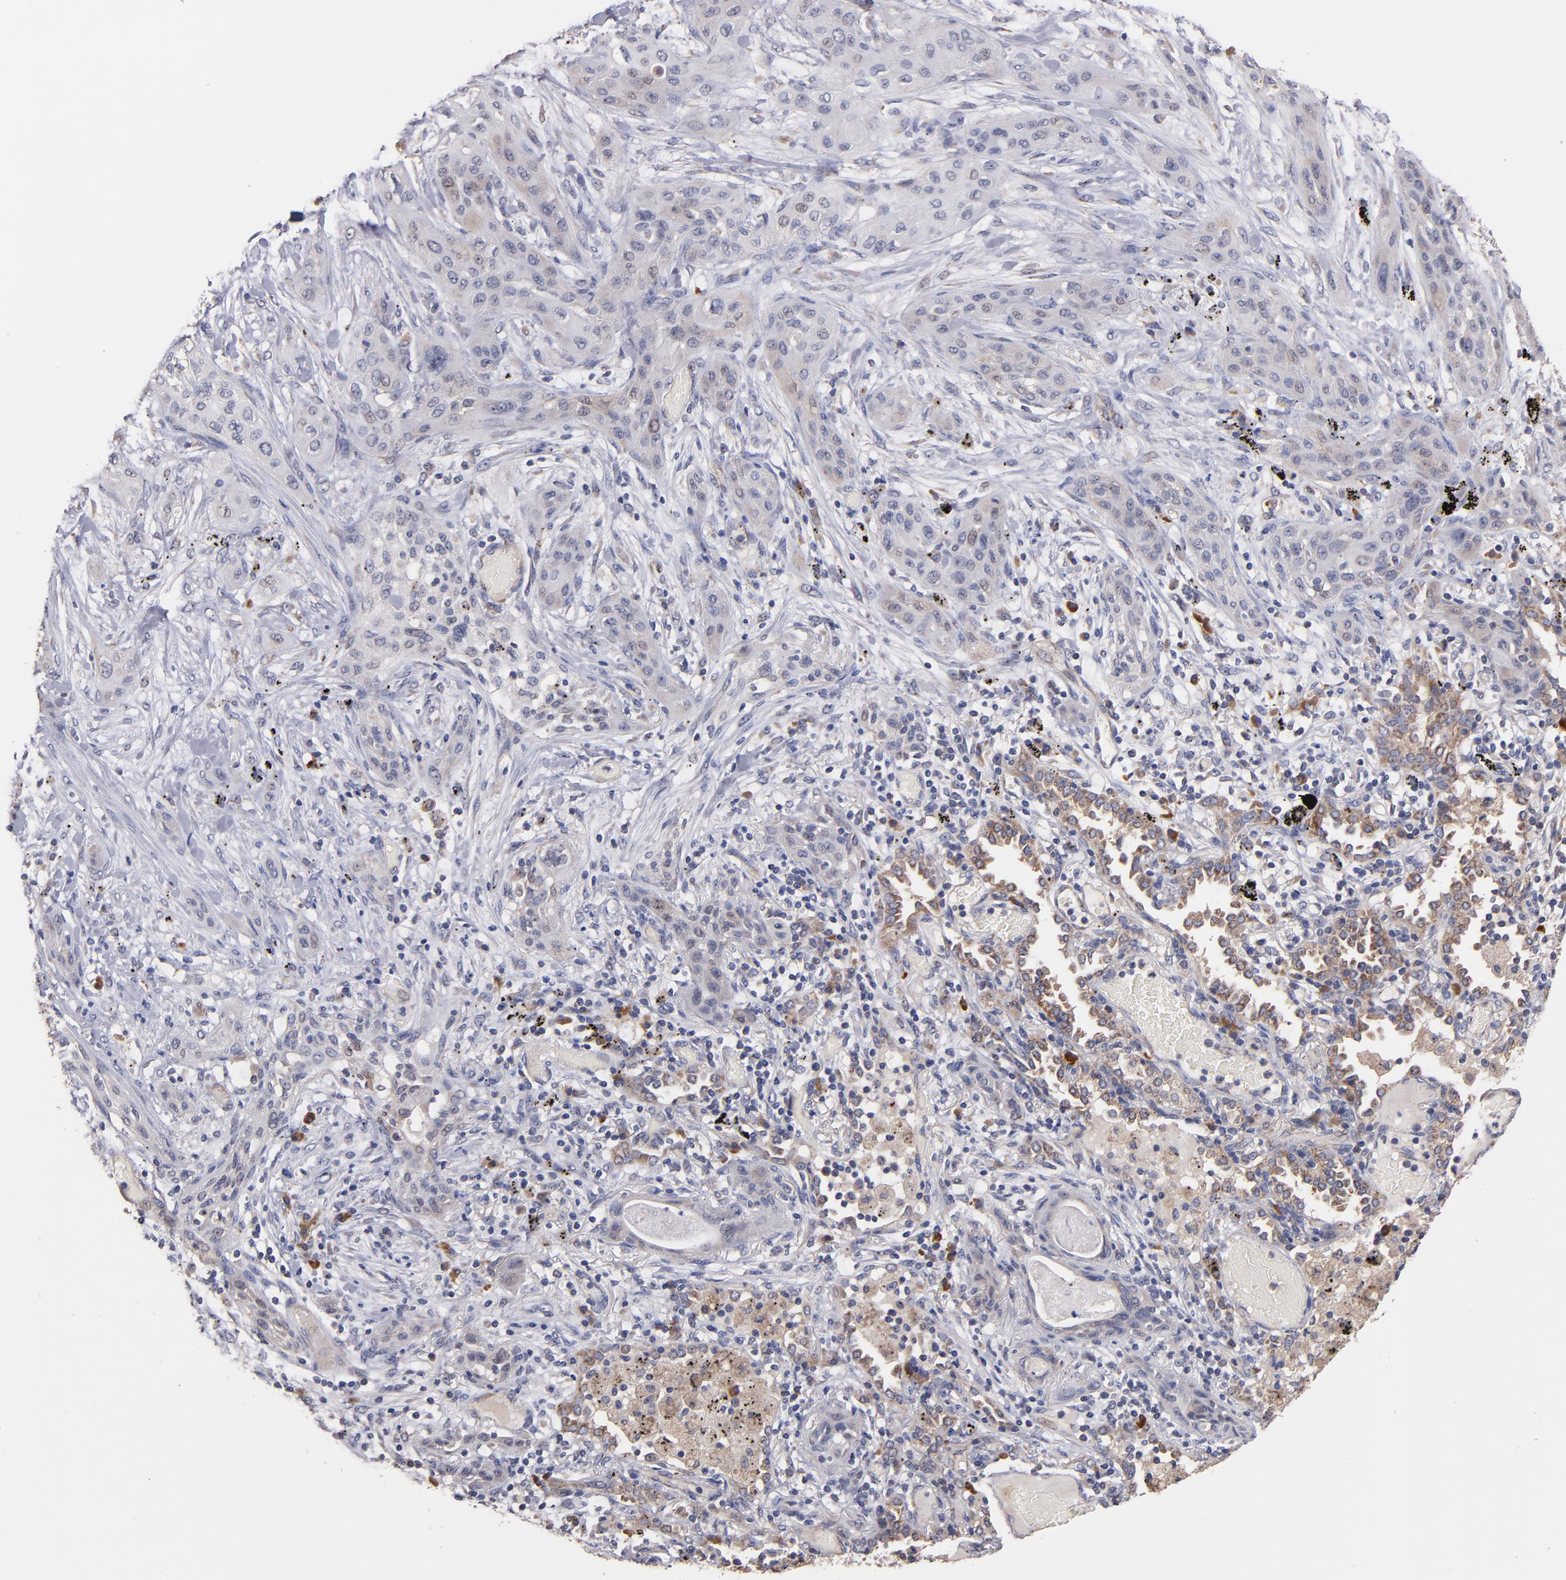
{"staining": {"intensity": "weak", "quantity": "25%-75%", "location": "cytoplasmic/membranous"}, "tissue": "lung cancer", "cell_type": "Tumor cells", "image_type": "cancer", "snomed": [{"axis": "morphology", "description": "Squamous cell carcinoma, NOS"}, {"axis": "topography", "description": "Lung"}], "caption": "Human lung cancer (squamous cell carcinoma) stained with a brown dye exhibits weak cytoplasmic/membranous positive staining in approximately 25%-75% of tumor cells.", "gene": "DIABLO", "patient": {"sex": "female", "age": 47}}